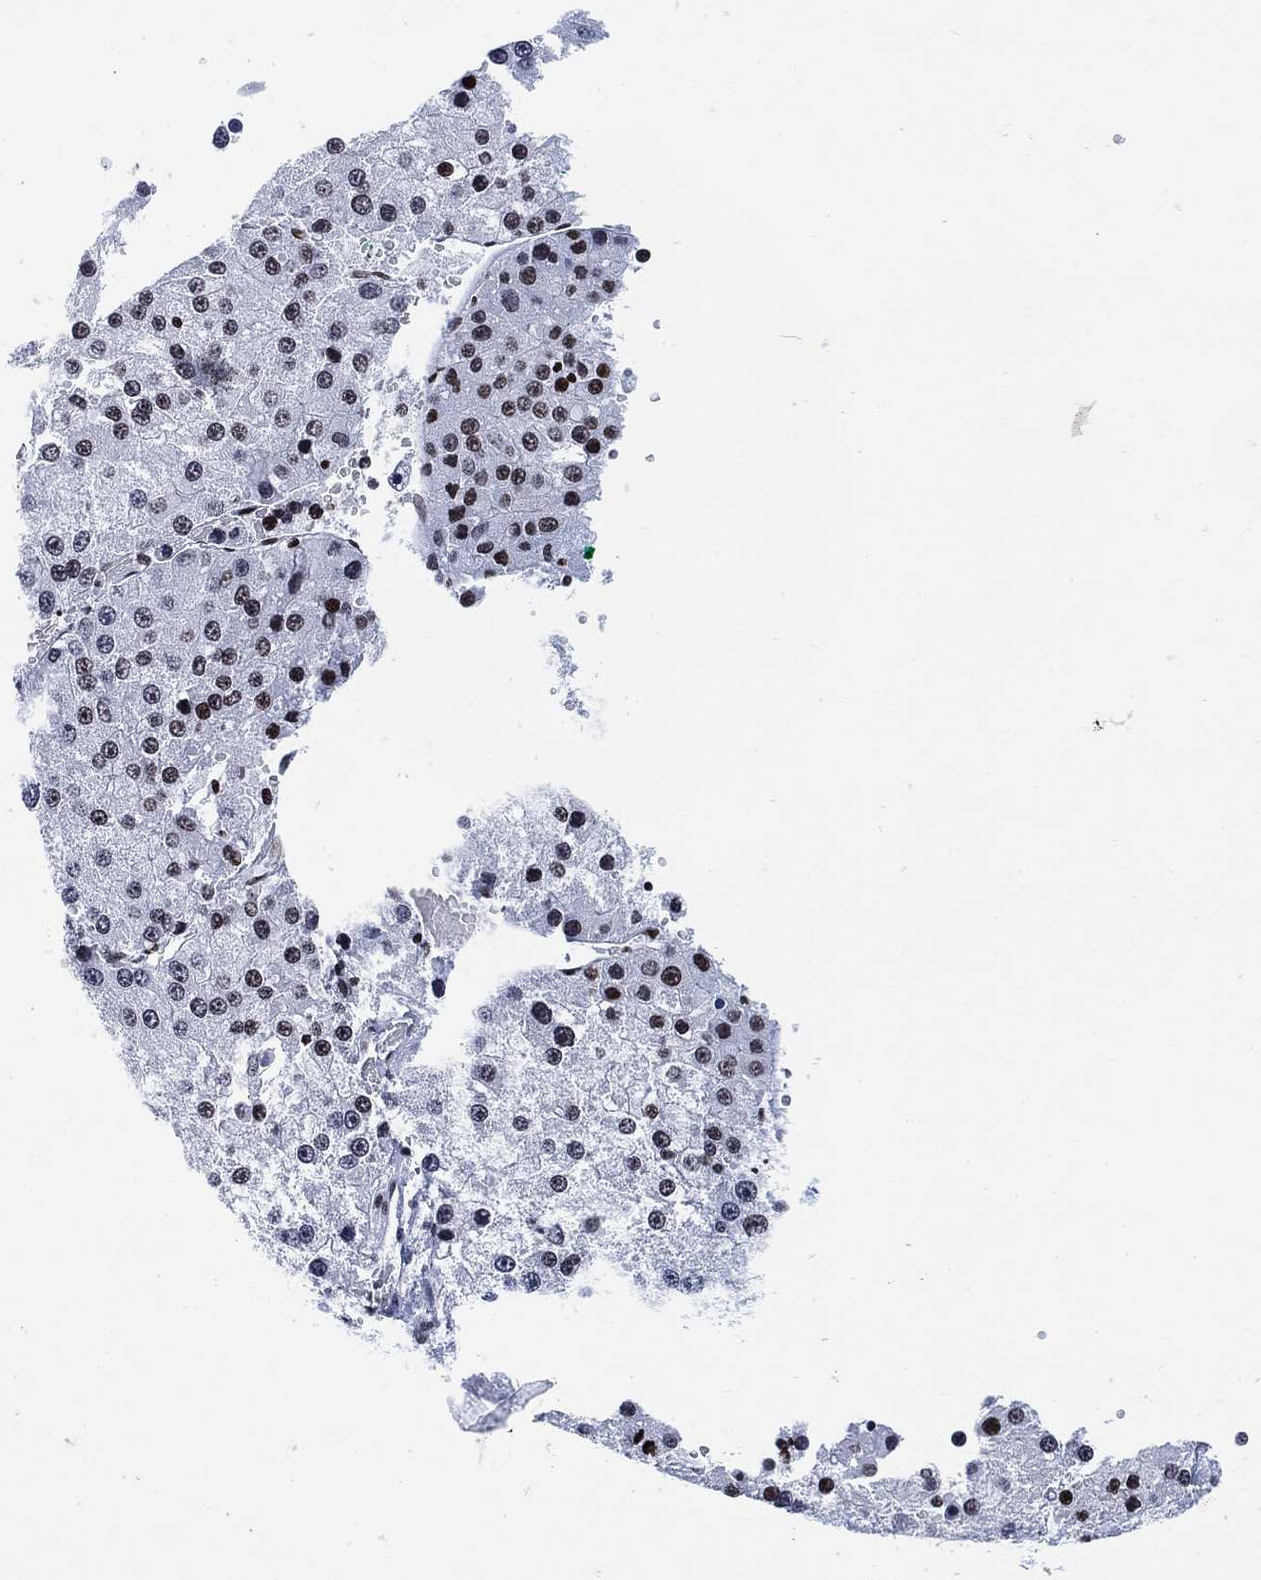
{"staining": {"intensity": "moderate", "quantity": "<25%", "location": "nuclear"}, "tissue": "liver cancer", "cell_type": "Tumor cells", "image_type": "cancer", "snomed": [{"axis": "morphology", "description": "Carcinoma, Hepatocellular, NOS"}, {"axis": "topography", "description": "Liver"}], "caption": "Immunohistochemistry (IHC) histopathology image of neoplastic tissue: liver hepatocellular carcinoma stained using immunohistochemistry (IHC) shows low levels of moderate protein expression localized specifically in the nuclear of tumor cells, appearing as a nuclear brown color.", "gene": "H1-10", "patient": {"sex": "female", "age": 73}}